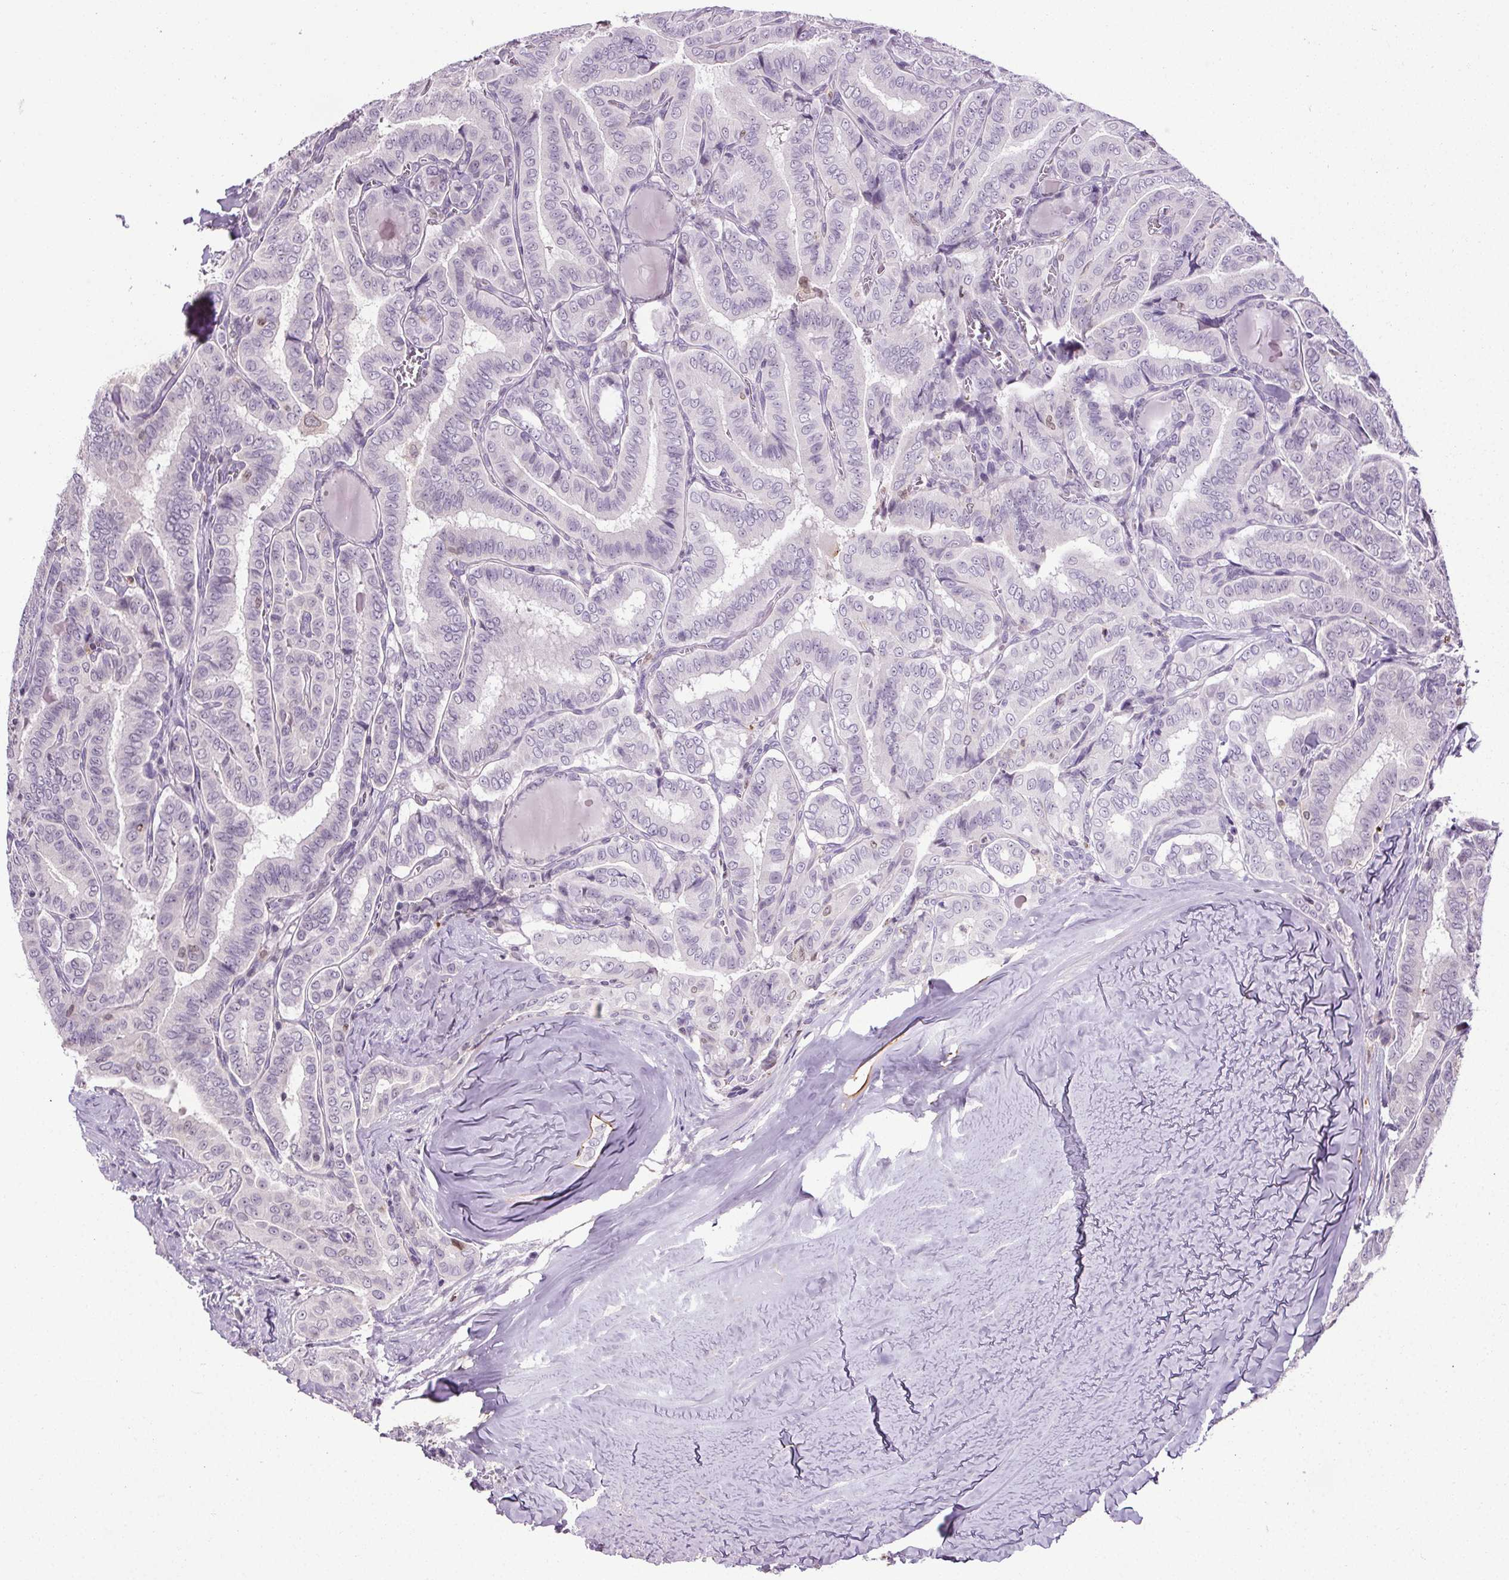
{"staining": {"intensity": "negative", "quantity": "none", "location": "none"}, "tissue": "thyroid cancer", "cell_type": "Tumor cells", "image_type": "cancer", "snomed": [{"axis": "morphology", "description": "Papillary adenocarcinoma, NOS"}, {"axis": "morphology", "description": "Papillary adenoma metastatic"}, {"axis": "topography", "description": "Thyroid gland"}], "caption": "A histopathology image of thyroid cancer stained for a protein reveals no brown staining in tumor cells.", "gene": "TMEM240", "patient": {"sex": "female", "age": 50}}